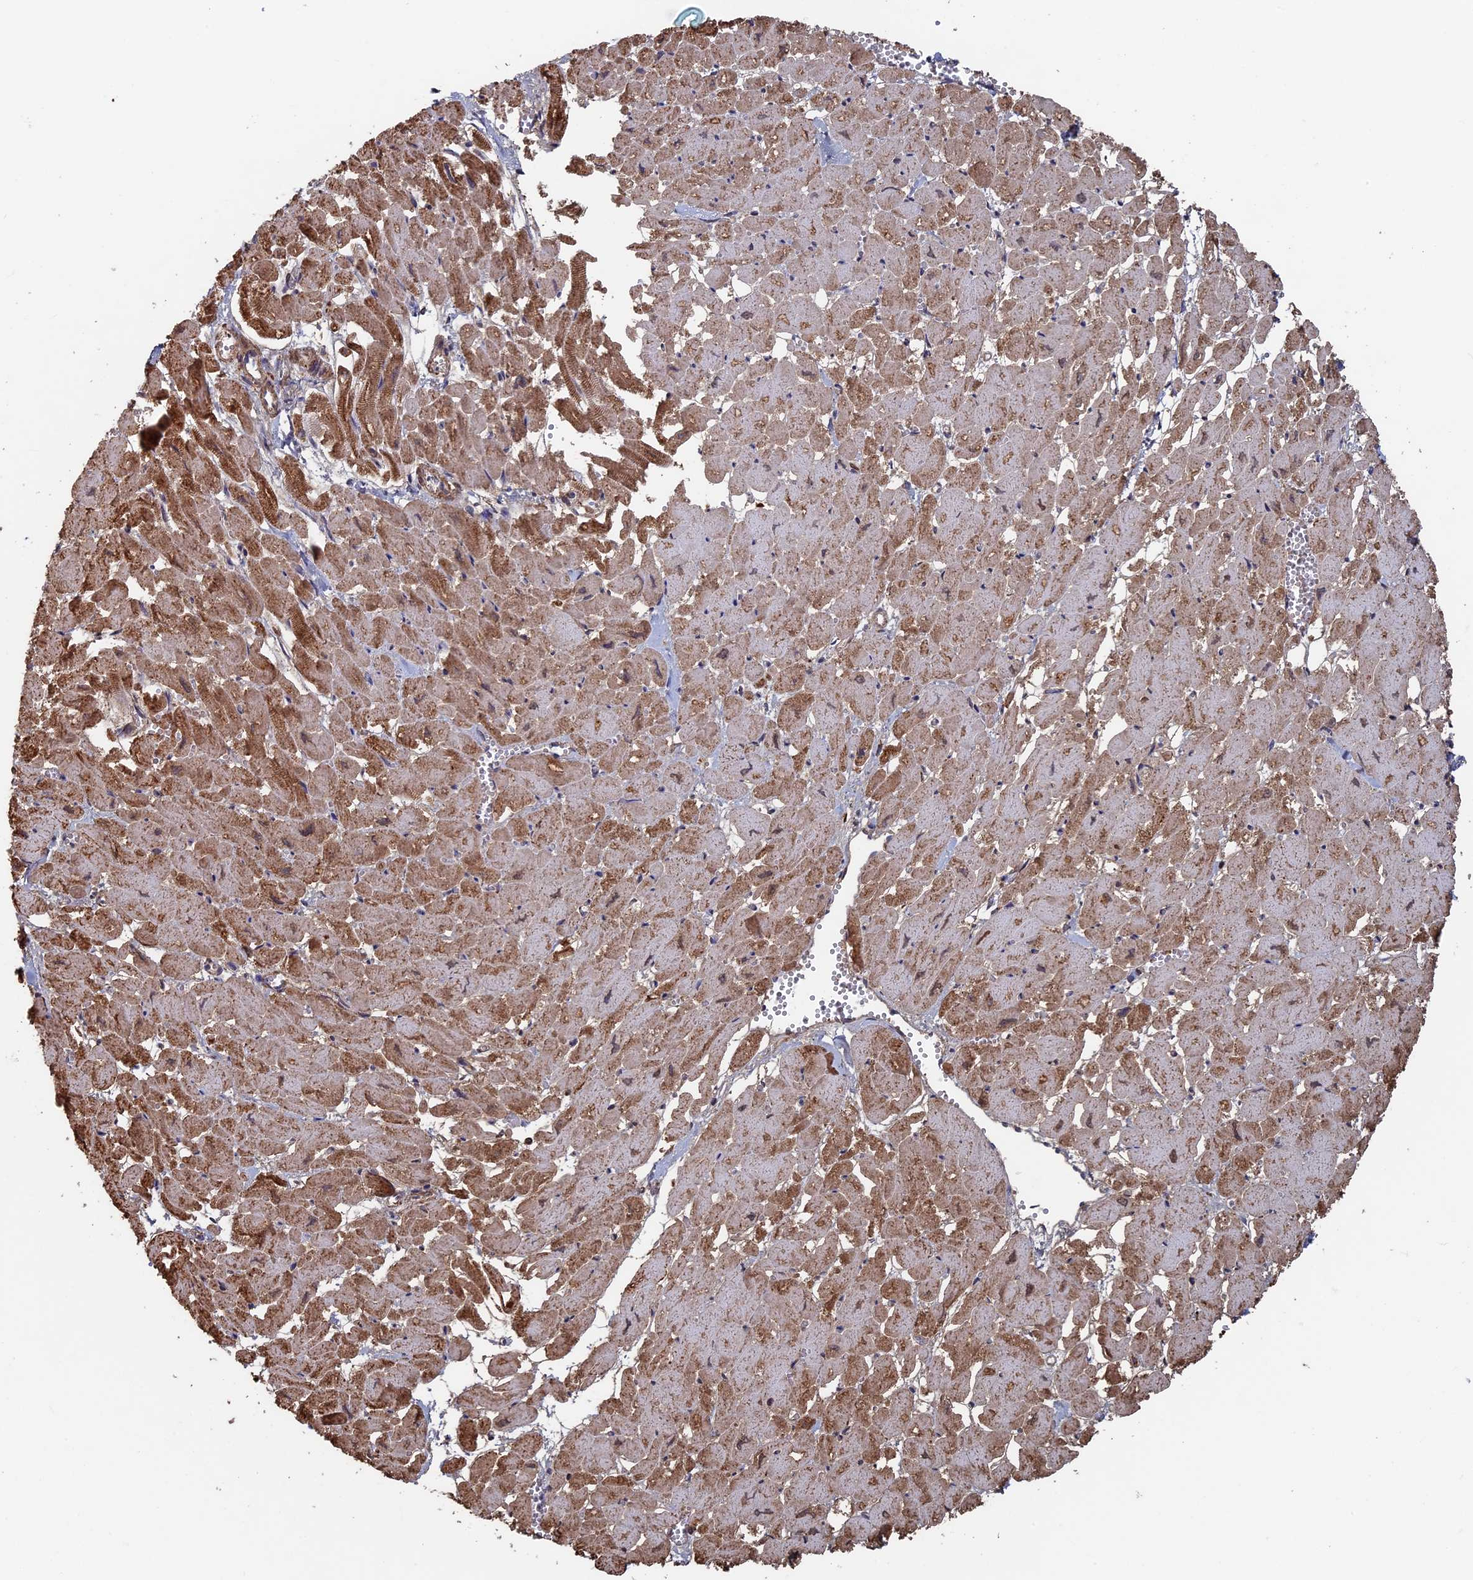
{"staining": {"intensity": "strong", "quantity": "25%-75%", "location": "cytoplasmic/membranous"}, "tissue": "heart muscle", "cell_type": "Cardiomyocytes", "image_type": "normal", "snomed": [{"axis": "morphology", "description": "Normal tissue, NOS"}, {"axis": "topography", "description": "Heart"}], "caption": "Immunohistochemical staining of unremarkable heart muscle displays 25%-75% levels of strong cytoplasmic/membranous protein expression in about 25%-75% of cardiomyocytes. The protein is shown in brown color, while the nuclei are stained blue.", "gene": "SEC24D", "patient": {"sex": "male", "age": 54}}